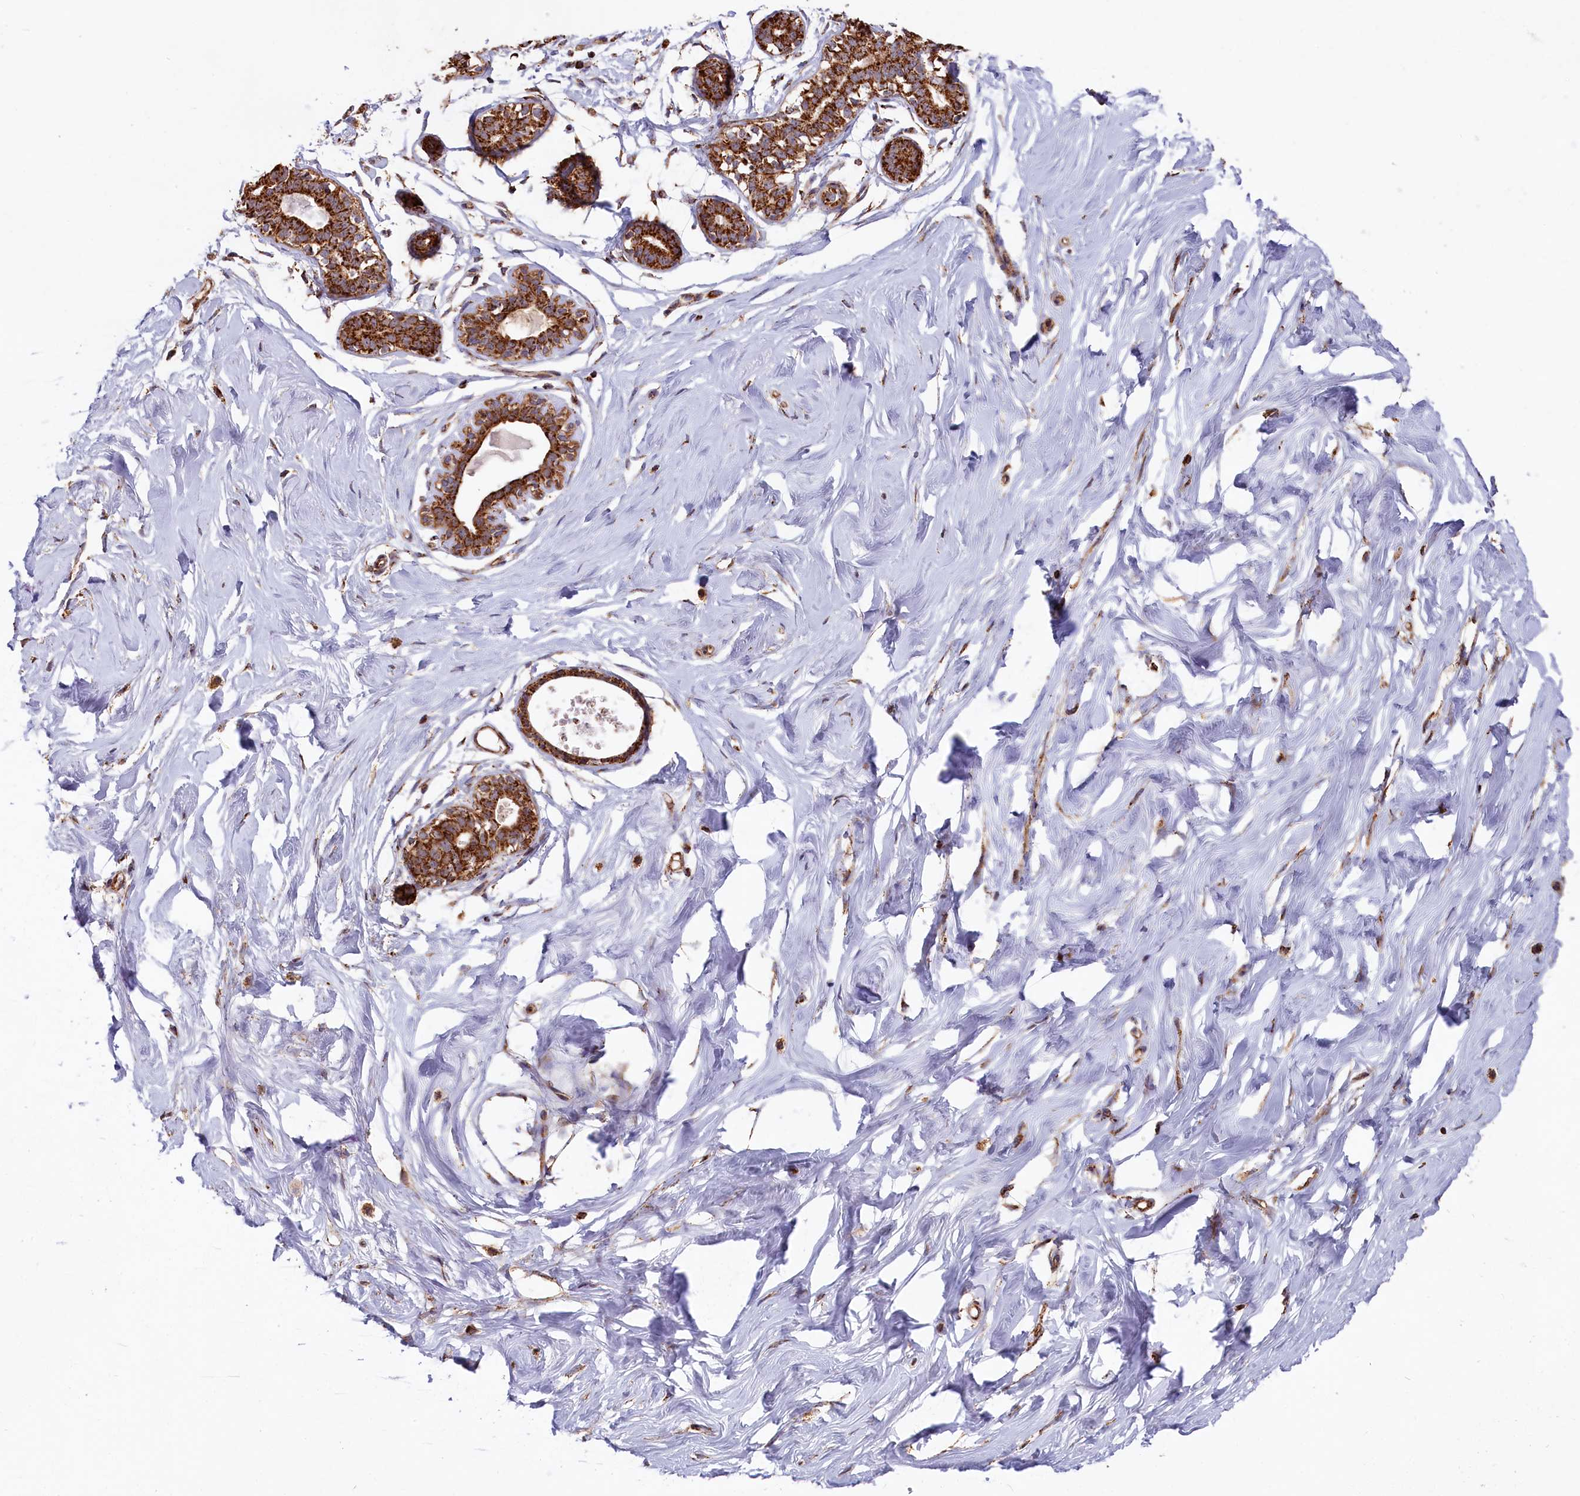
{"staining": {"intensity": "moderate", "quantity": ">75%", "location": "cytoplasmic/membranous"}, "tissue": "breast", "cell_type": "Adipocytes", "image_type": "normal", "snomed": [{"axis": "morphology", "description": "Normal tissue, NOS"}, {"axis": "morphology", "description": "Adenoma, NOS"}, {"axis": "topography", "description": "Breast"}], "caption": "High-magnification brightfield microscopy of unremarkable breast stained with DAB (3,3'-diaminobenzidine) (brown) and counterstained with hematoxylin (blue). adipocytes exhibit moderate cytoplasmic/membranous staining is identified in approximately>75% of cells. Nuclei are stained in blue.", "gene": "MACROD1", "patient": {"sex": "female", "age": 23}}